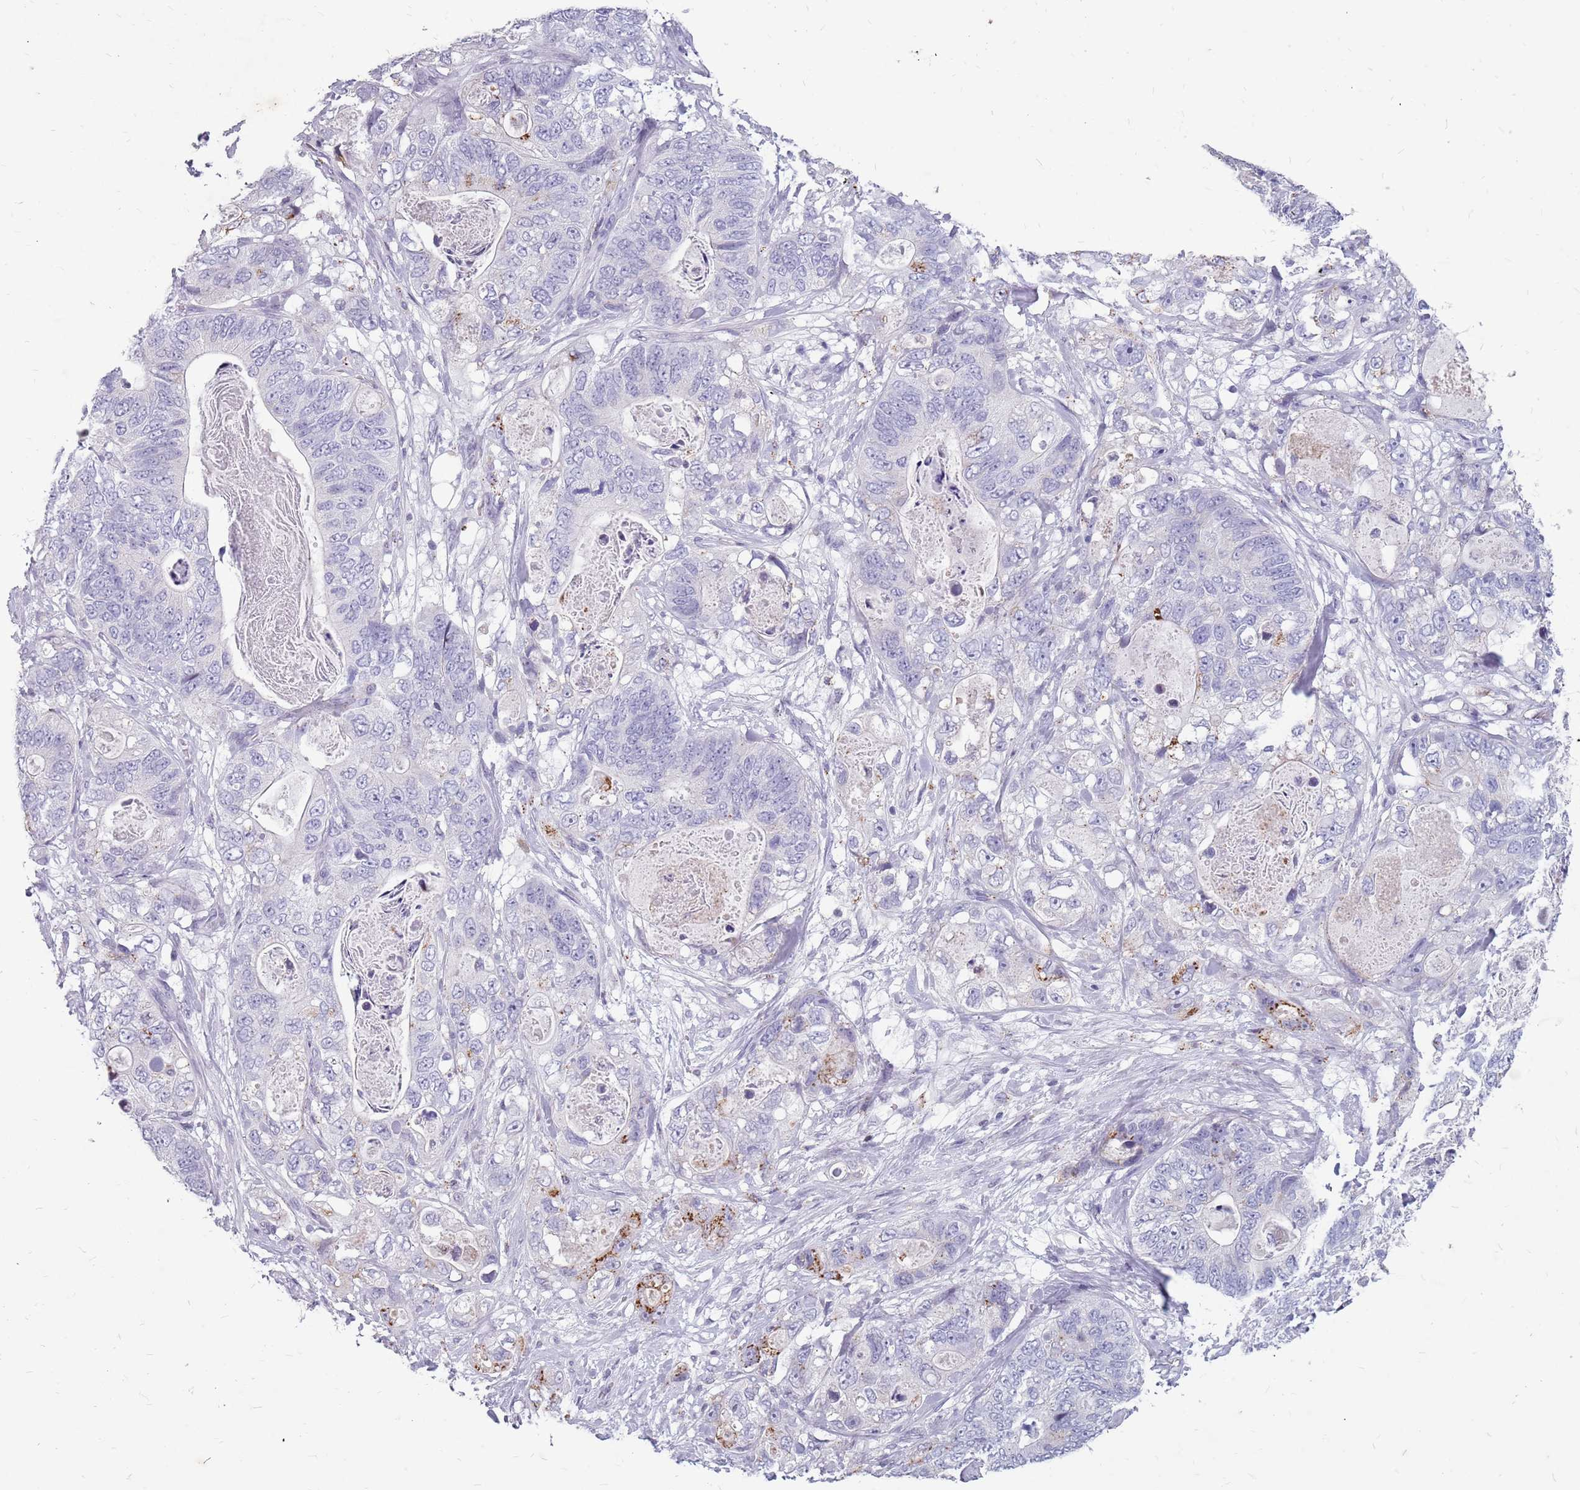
{"staining": {"intensity": "strong", "quantity": "<25%", "location": "cytoplasmic/membranous"}, "tissue": "stomach cancer", "cell_type": "Tumor cells", "image_type": "cancer", "snomed": [{"axis": "morphology", "description": "Normal tissue, NOS"}, {"axis": "morphology", "description": "Adenocarcinoma, NOS"}, {"axis": "topography", "description": "Stomach"}], "caption": "A brown stain labels strong cytoplasmic/membranous positivity of a protein in adenocarcinoma (stomach) tumor cells.", "gene": "NEK6", "patient": {"sex": "female", "age": 89}}